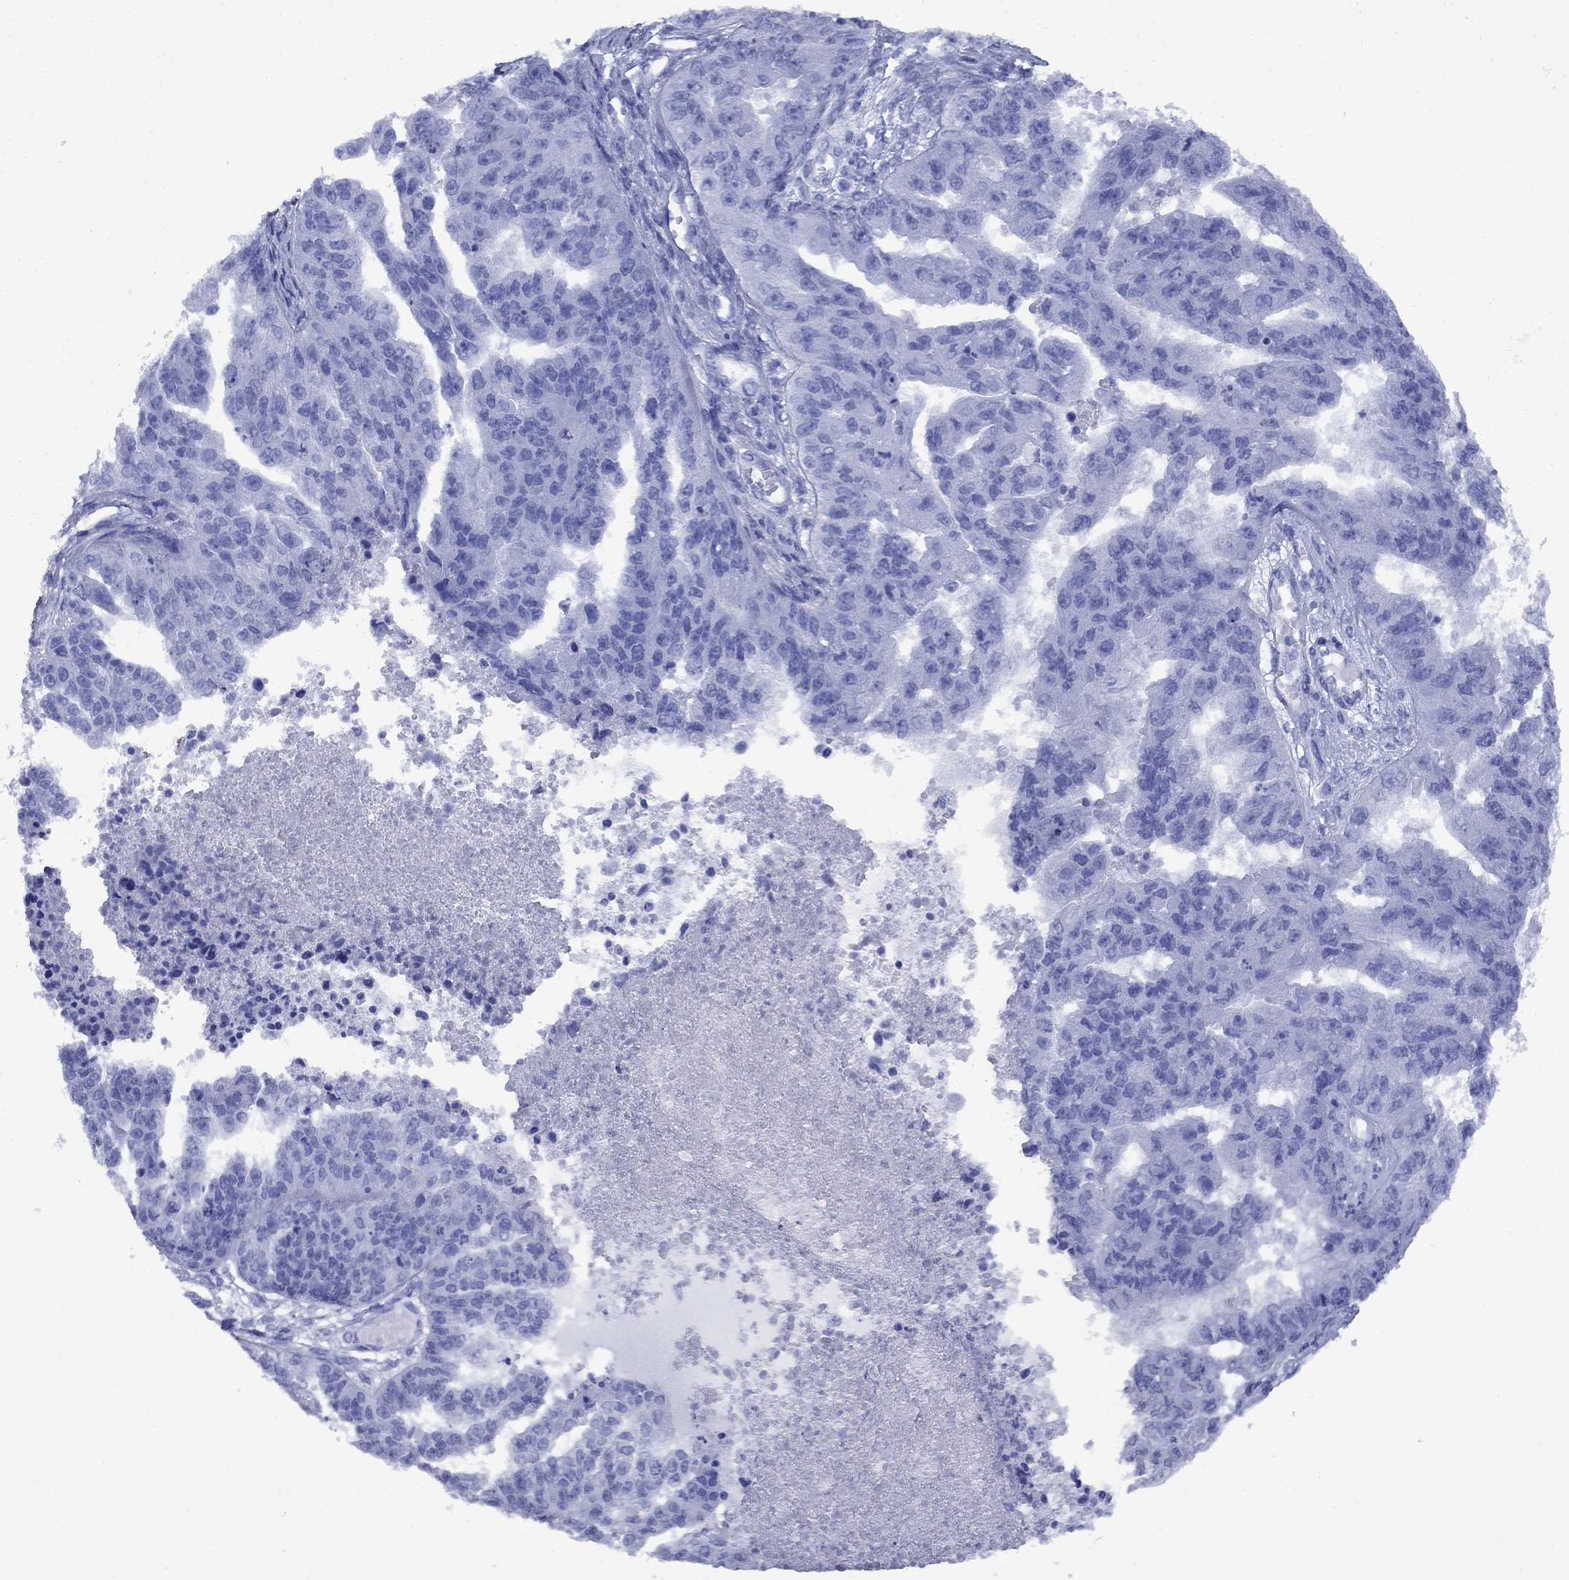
{"staining": {"intensity": "negative", "quantity": "none", "location": "none"}, "tissue": "ovarian cancer", "cell_type": "Tumor cells", "image_type": "cancer", "snomed": [{"axis": "morphology", "description": "Cystadenocarcinoma, serous, NOS"}, {"axis": "topography", "description": "Ovary"}], "caption": "The image shows no staining of tumor cells in serous cystadenocarcinoma (ovarian).", "gene": "SMCP", "patient": {"sex": "female", "age": 58}}